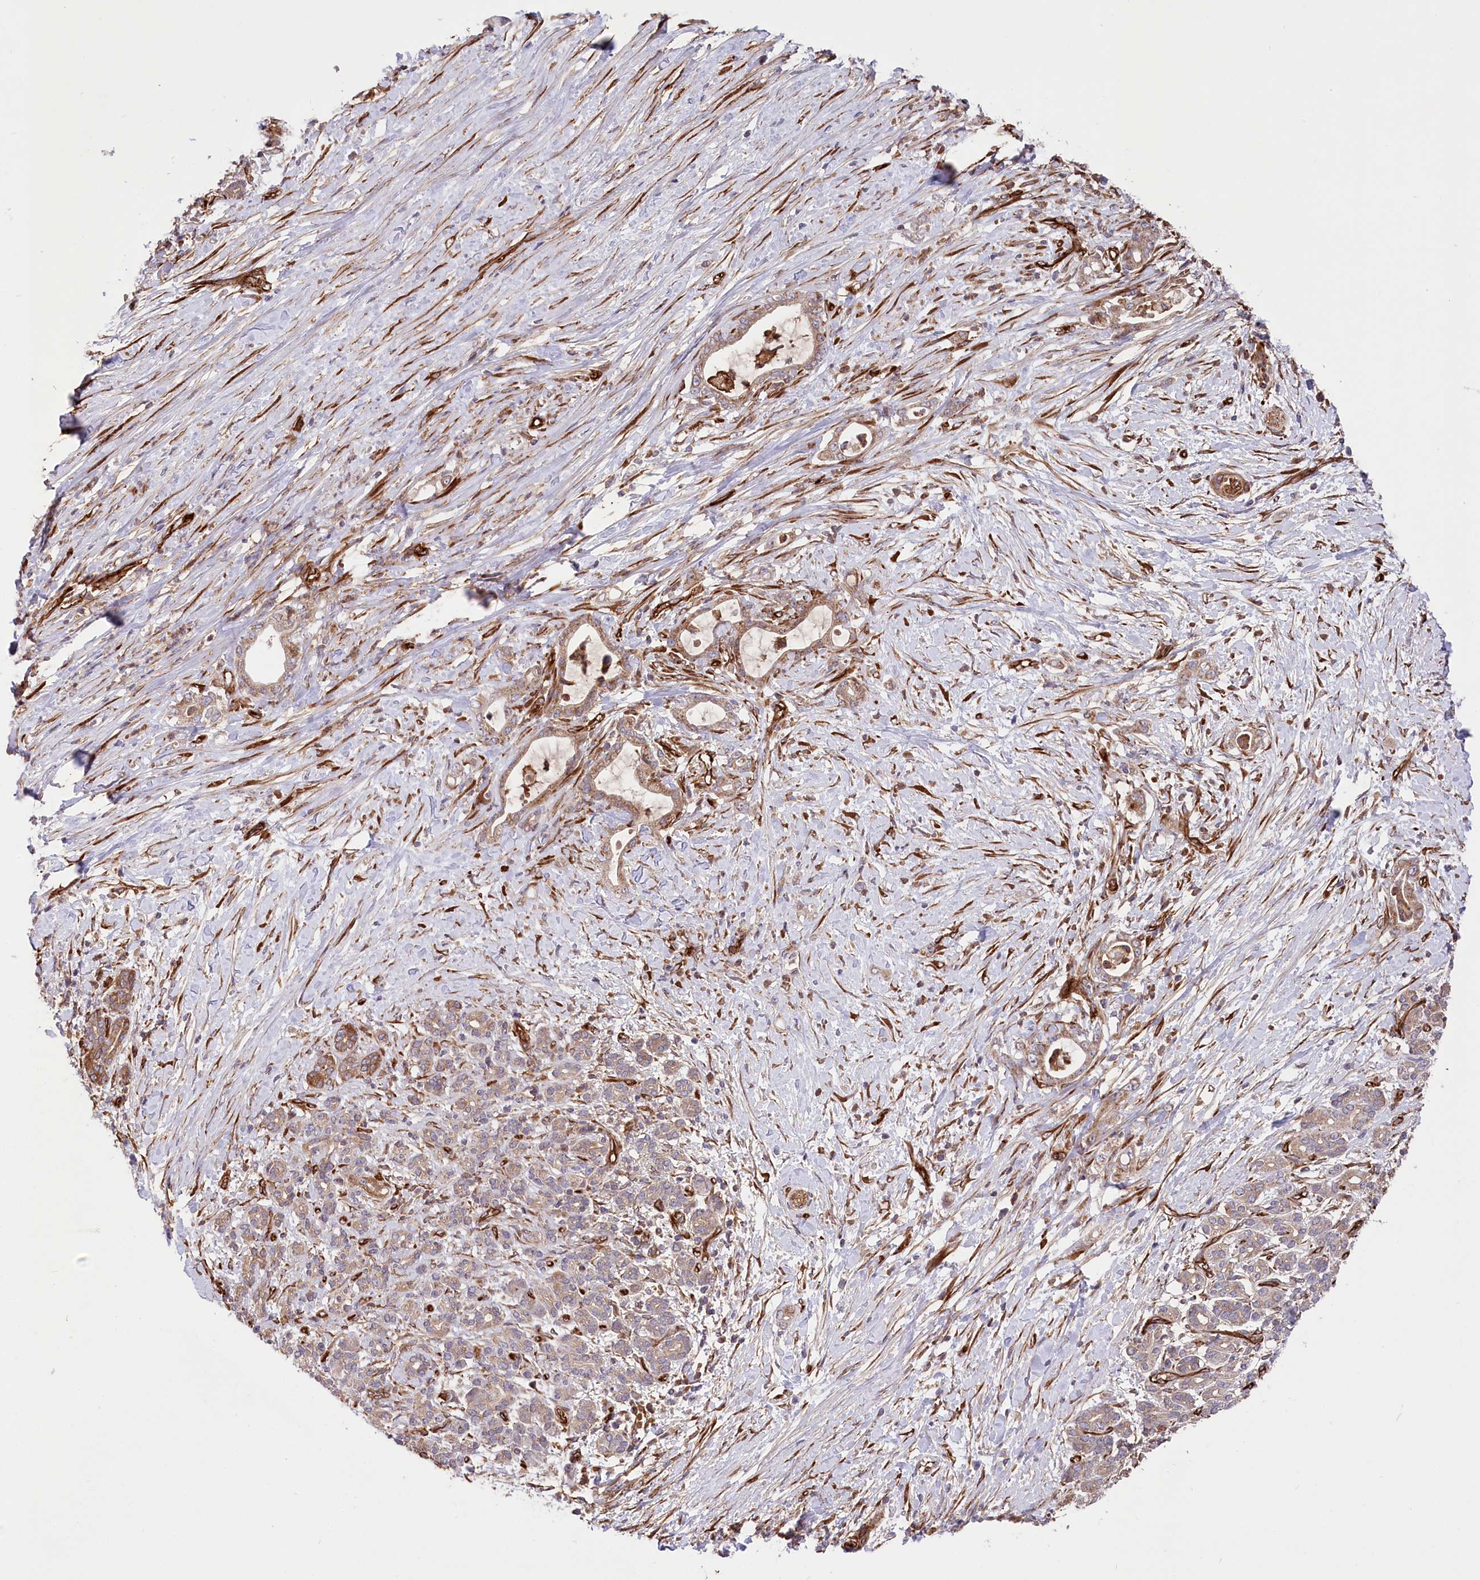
{"staining": {"intensity": "moderate", "quantity": ">75%", "location": "cytoplasmic/membranous"}, "tissue": "pancreatic cancer", "cell_type": "Tumor cells", "image_type": "cancer", "snomed": [{"axis": "morphology", "description": "Adenocarcinoma, NOS"}, {"axis": "topography", "description": "Pancreas"}], "caption": "Immunohistochemistry image of human pancreatic adenocarcinoma stained for a protein (brown), which exhibits medium levels of moderate cytoplasmic/membranous staining in about >75% of tumor cells.", "gene": "MTPAP", "patient": {"sex": "female", "age": 55}}